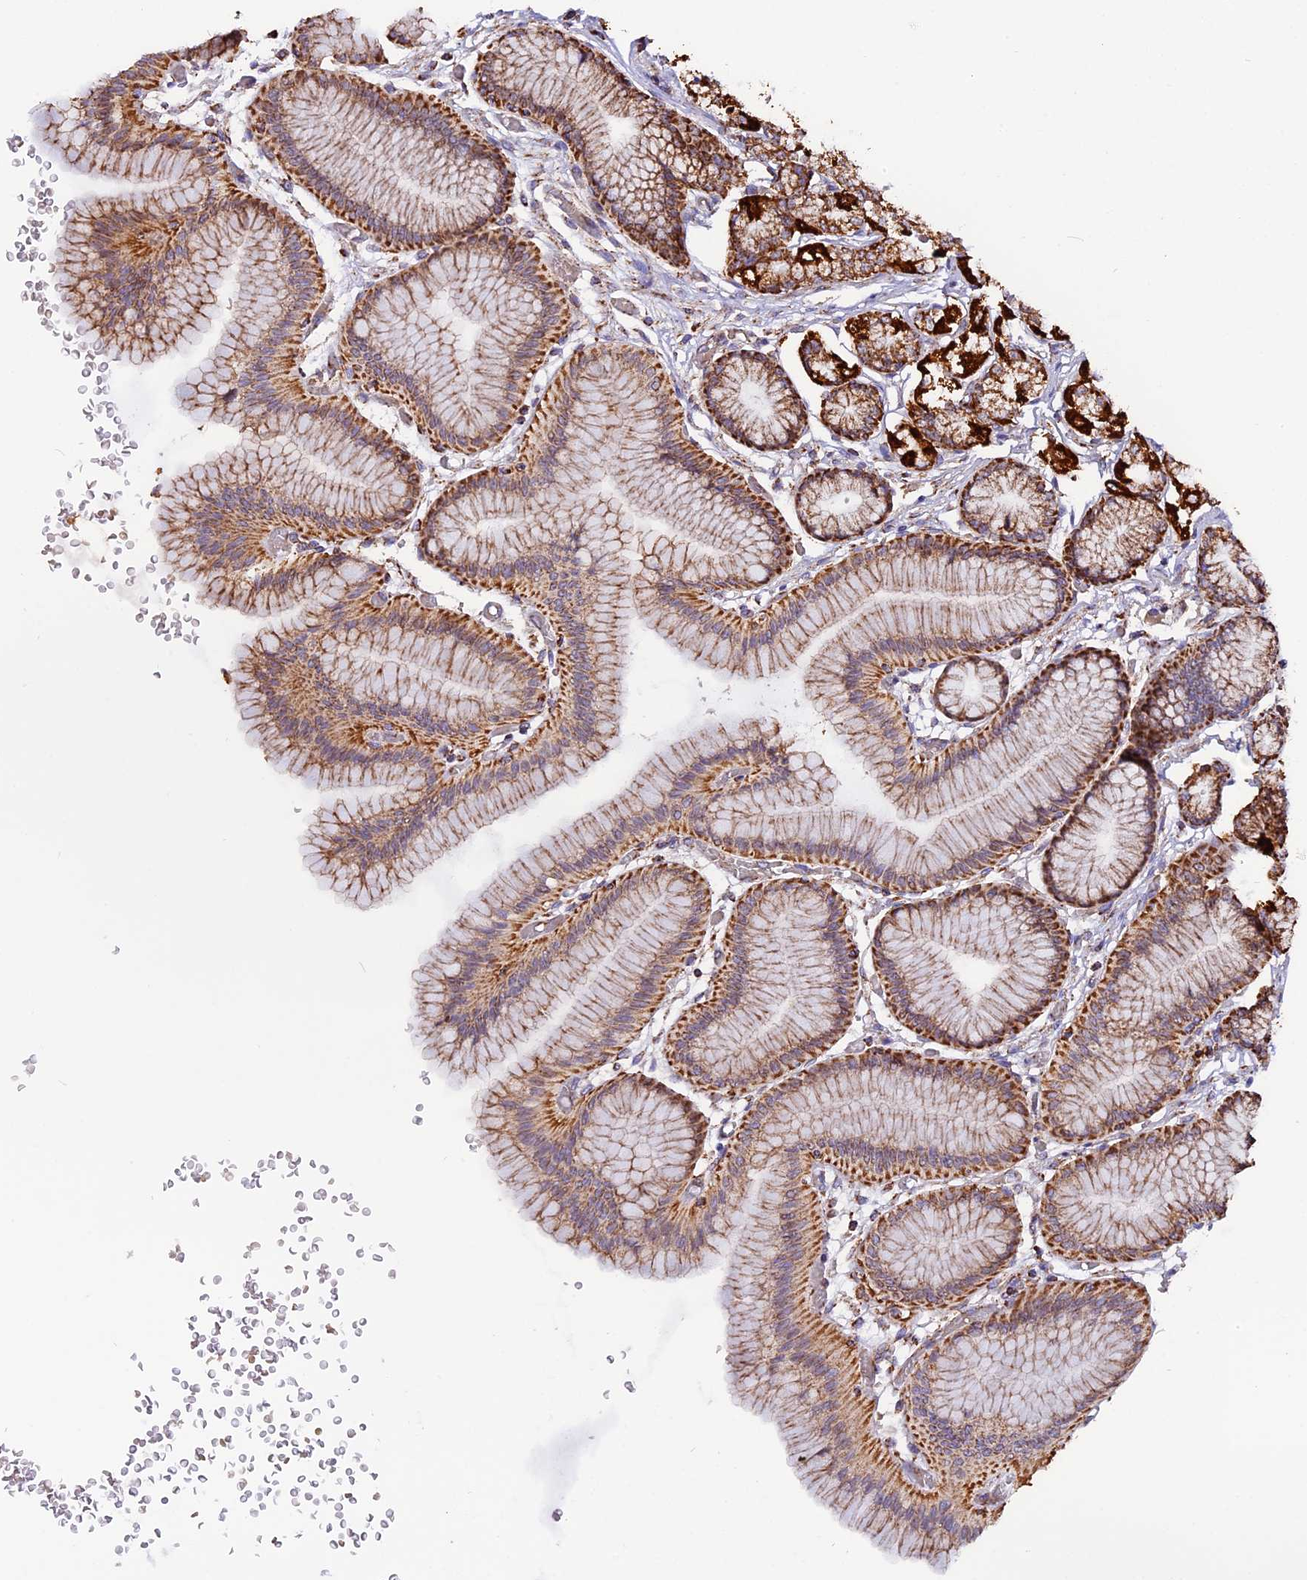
{"staining": {"intensity": "strong", "quantity": ">75%", "location": "cytoplasmic/membranous"}, "tissue": "stomach", "cell_type": "Glandular cells", "image_type": "normal", "snomed": [{"axis": "morphology", "description": "Normal tissue, NOS"}, {"axis": "morphology", "description": "Adenocarcinoma, NOS"}, {"axis": "morphology", "description": "Adenocarcinoma, High grade"}, {"axis": "topography", "description": "Stomach, upper"}, {"axis": "topography", "description": "Stomach"}], "caption": "The histopathology image exhibits immunohistochemical staining of benign stomach. There is strong cytoplasmic/membranous positivity is present in about >75% of glandular cells.", "gene": "NDUFA8", "patient": {"sex": "female", "age": 65}}